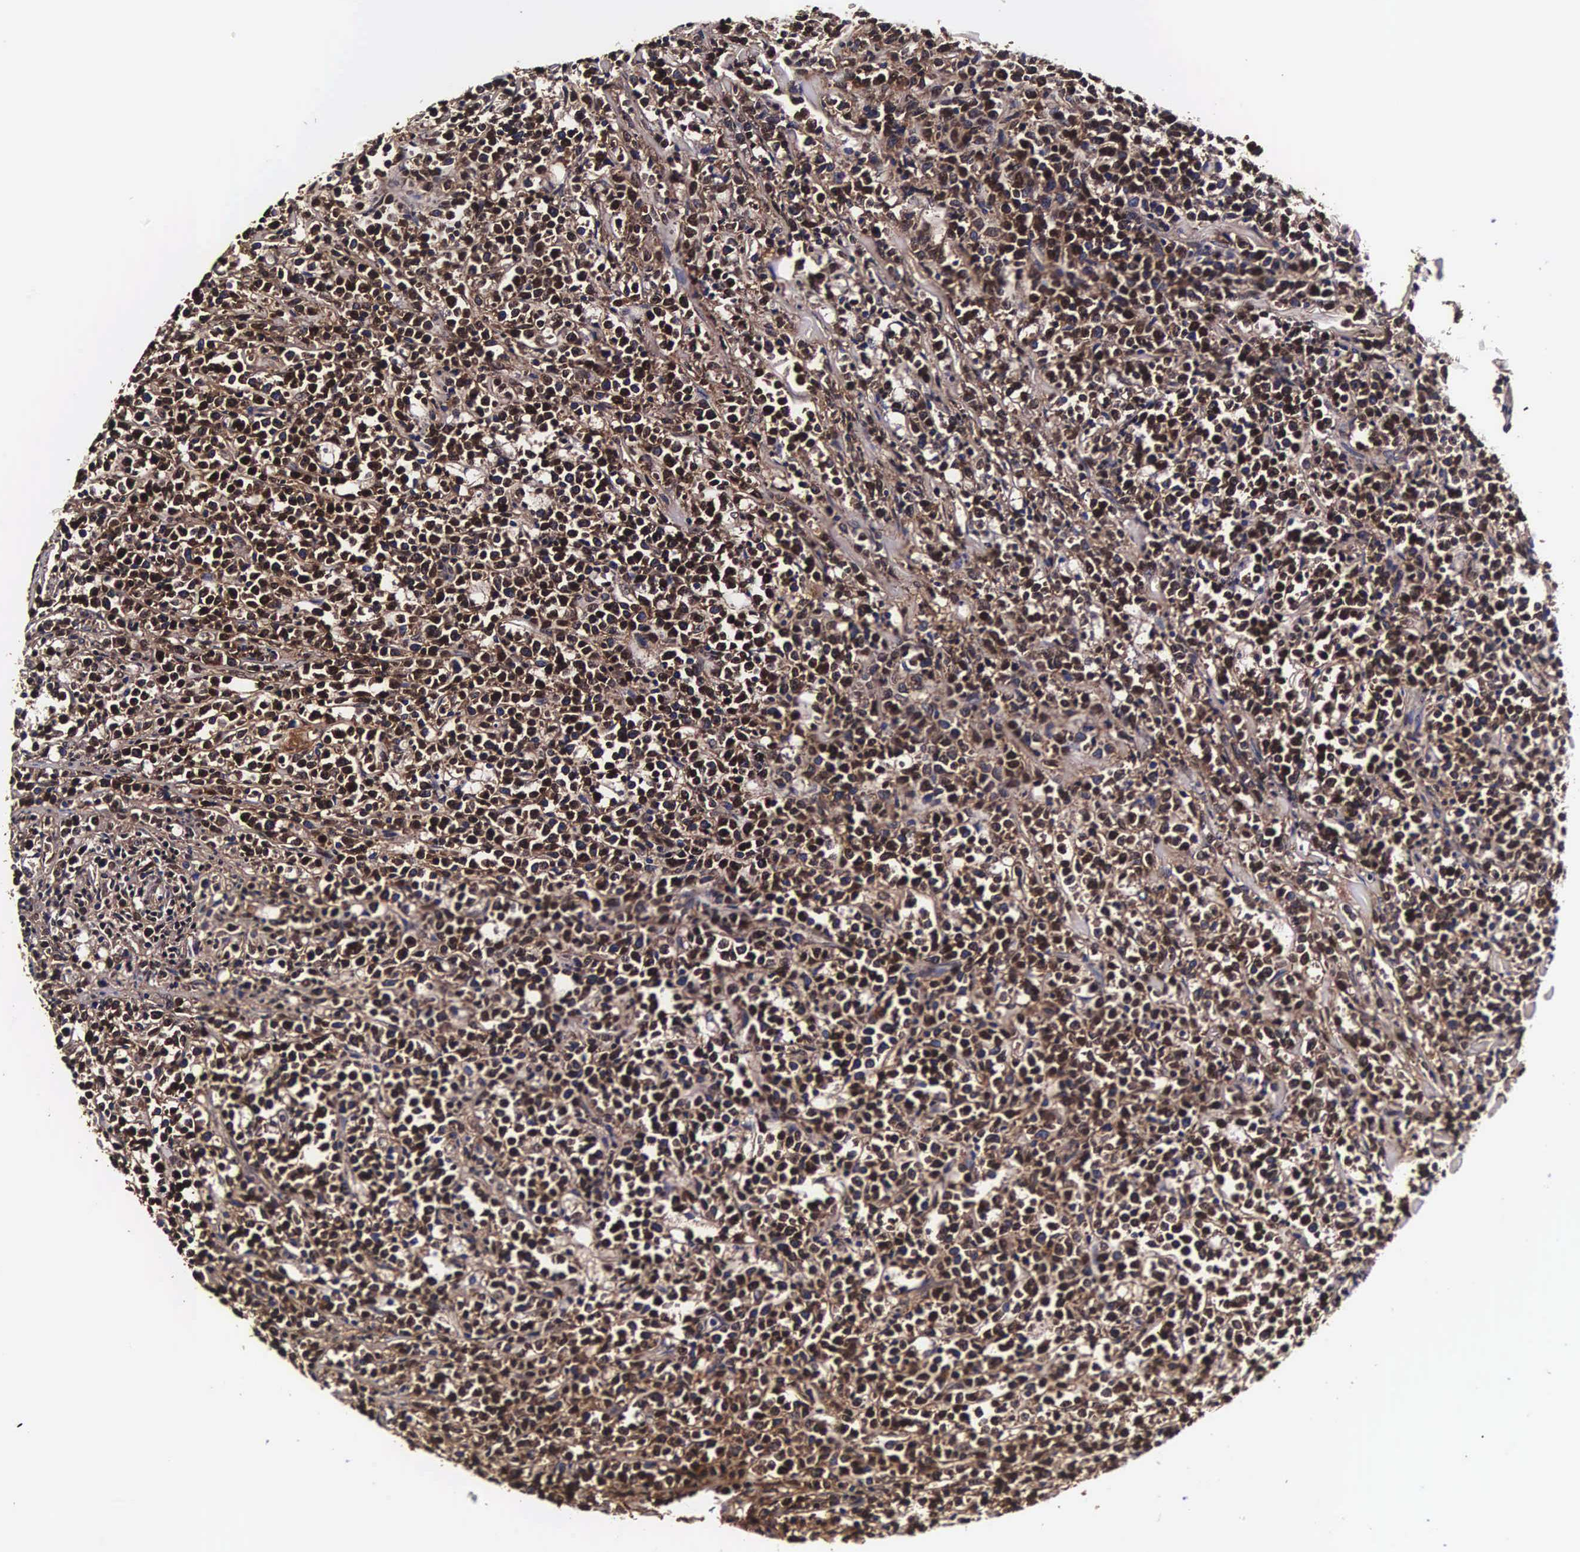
{"staining": {"intensity": "strong", "quantity": ">75%", "location": "cytoplasmic/membranous,nuclear"}, "tissue": "lymphoma", "cell_type": "Tumor cells", "image_type": "cancer", "snomed": [{"axis": "morphology", "description": "Malignant lymphoma, non-Hodgkin's type, High grade"}, {"axis": "topography", "description": "Small intestine"}, {"axis": "topography", "description": "Colon"}], "caption": "Immunohistochemical staining of human lymphoma displays strong cytoplasmic/membranous and nuclear protein expression in approximately >75% of tumor cells.", "gene": "TECPR2", "patient": {"sex": "male", "age": 8}}